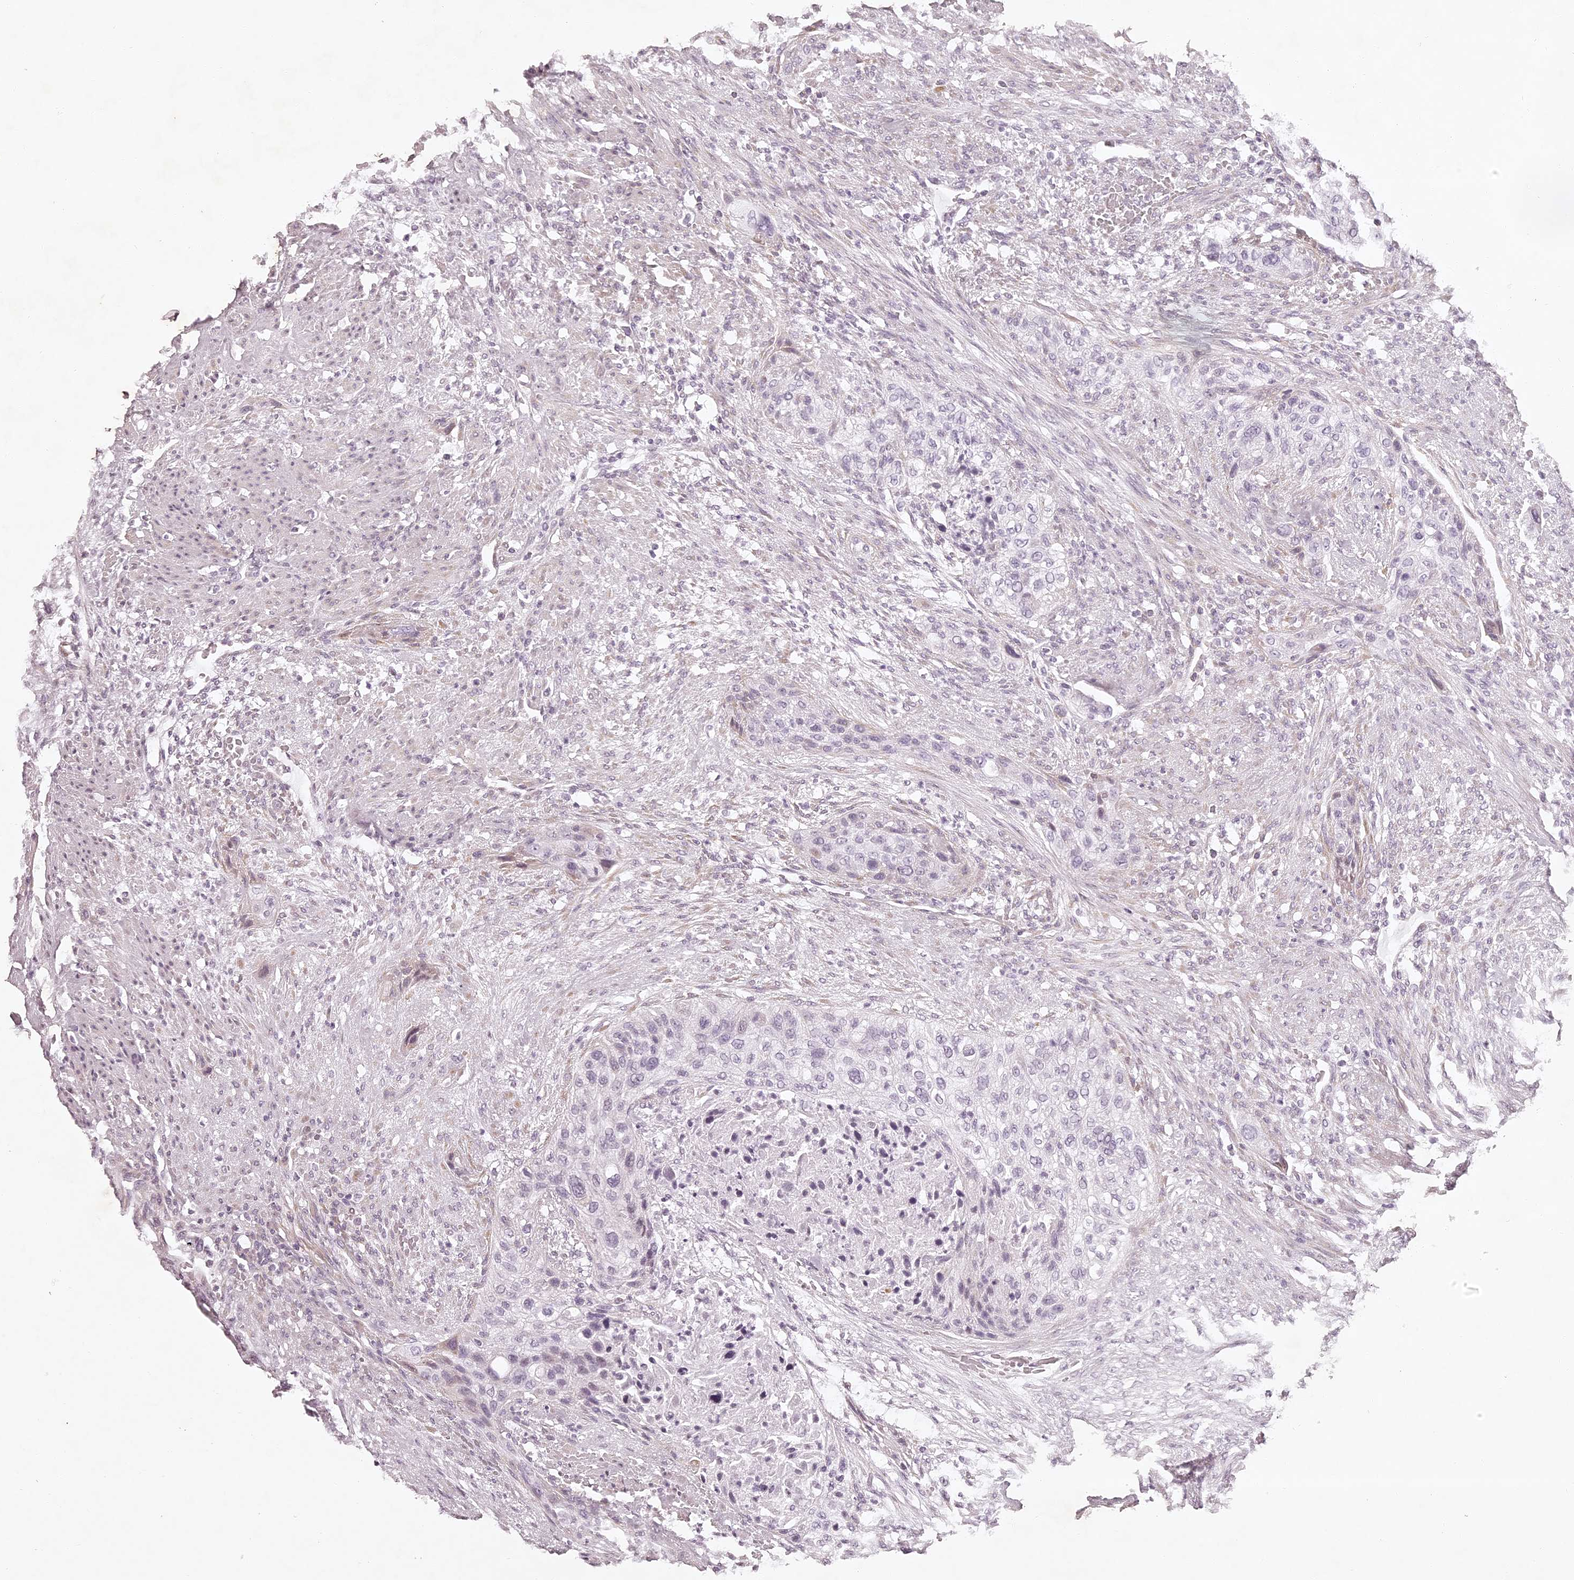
{"staining": {"intensity": "negative", "quantity": "none", "location": "none"}, "tissue": "urothelial cancer", "cell_type": "Tumor cells", "image_type": "cancer", "snomed": [{"axis": "morphology", "description": "Urothelial carcinoma, High grade"}, {"axis": "topography", "description": "Urinary bladder"}], "caption": "This is a micrograph of IHC staining of high-grade urothelial carcinoma, which shows no staining in tumor cells.", "gene": "ELAPOR1", "patient": {"sex": "male", "age": 35}}